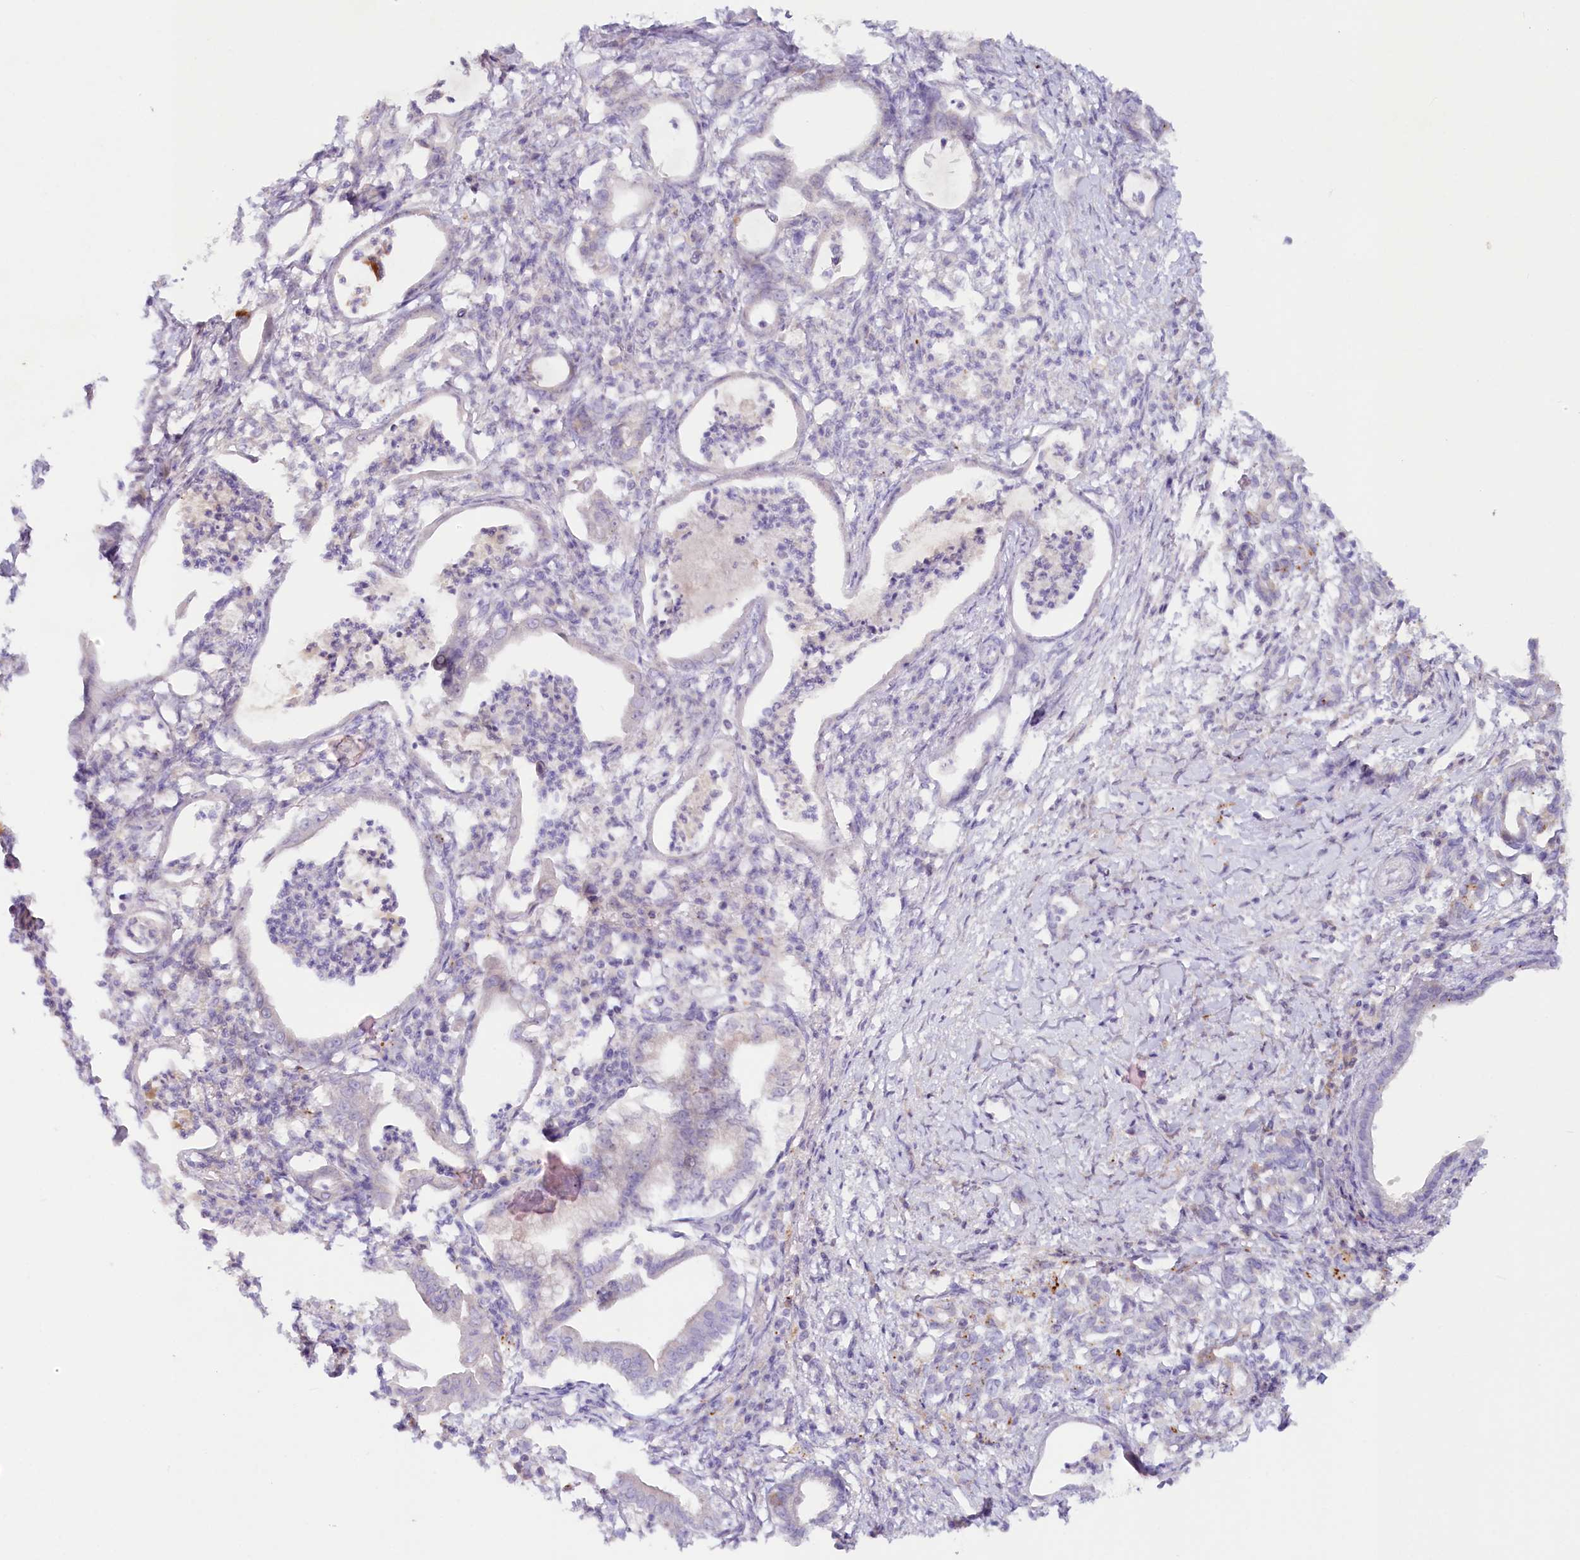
{"staining": {"intensity": "negative", "quantity": "none", "location": "none"}, "tissue": "pancreatic cancer", "cell_type": "Tumor cells", "image_type": "cancer", "snomed": [{"axis": "morphology", "description": "Adenocarcinoma, NOS"}, {"axis": "topography", "description": "Pancreas"}], "caption": "Immunohistochemical staining of human pancreatic adenocarcinoma exhibits no significant expression in tumor cells.", "gene": "PSAPL1", "patient": {"sex": "female", "age": 55}}